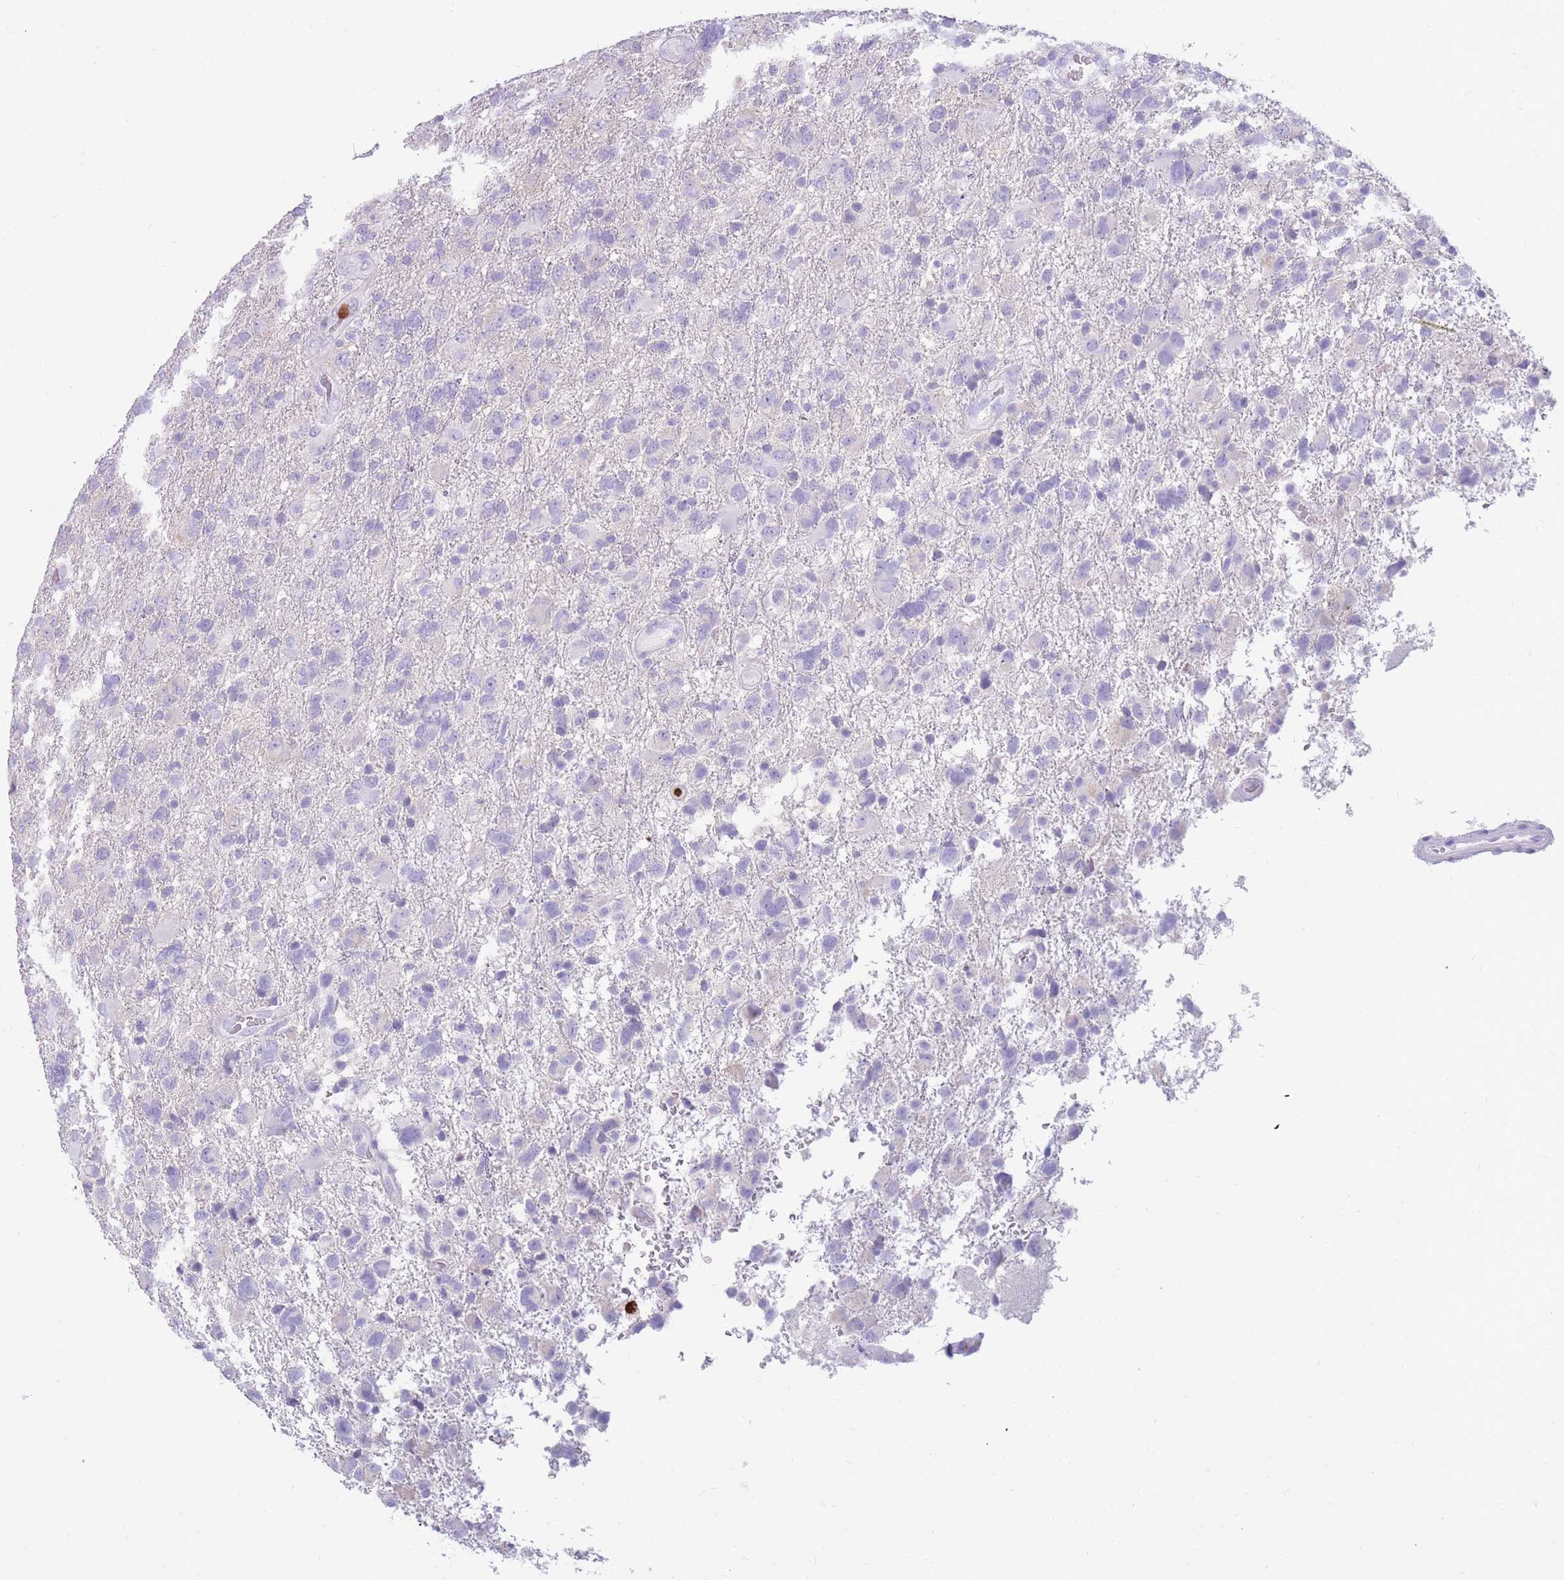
{"staining": {"intensity": "negative", "quantity": "none", "location": "none"}, "tissue": "glioma", "cell_type": "Tumor cells", "image_type": "cancer", "snomed": [{"axis": "morphology", "description": "Glioma, malignant, High grade"}, {"axis": "topography", "description": "Brain"}], "caption": "Immunohistochemical staining of human malignant glioma (high-grade) displays no significant expression in tumor cells.", "gene": "TPSAB1", "patient": {"sex": "male", "age": 61}}